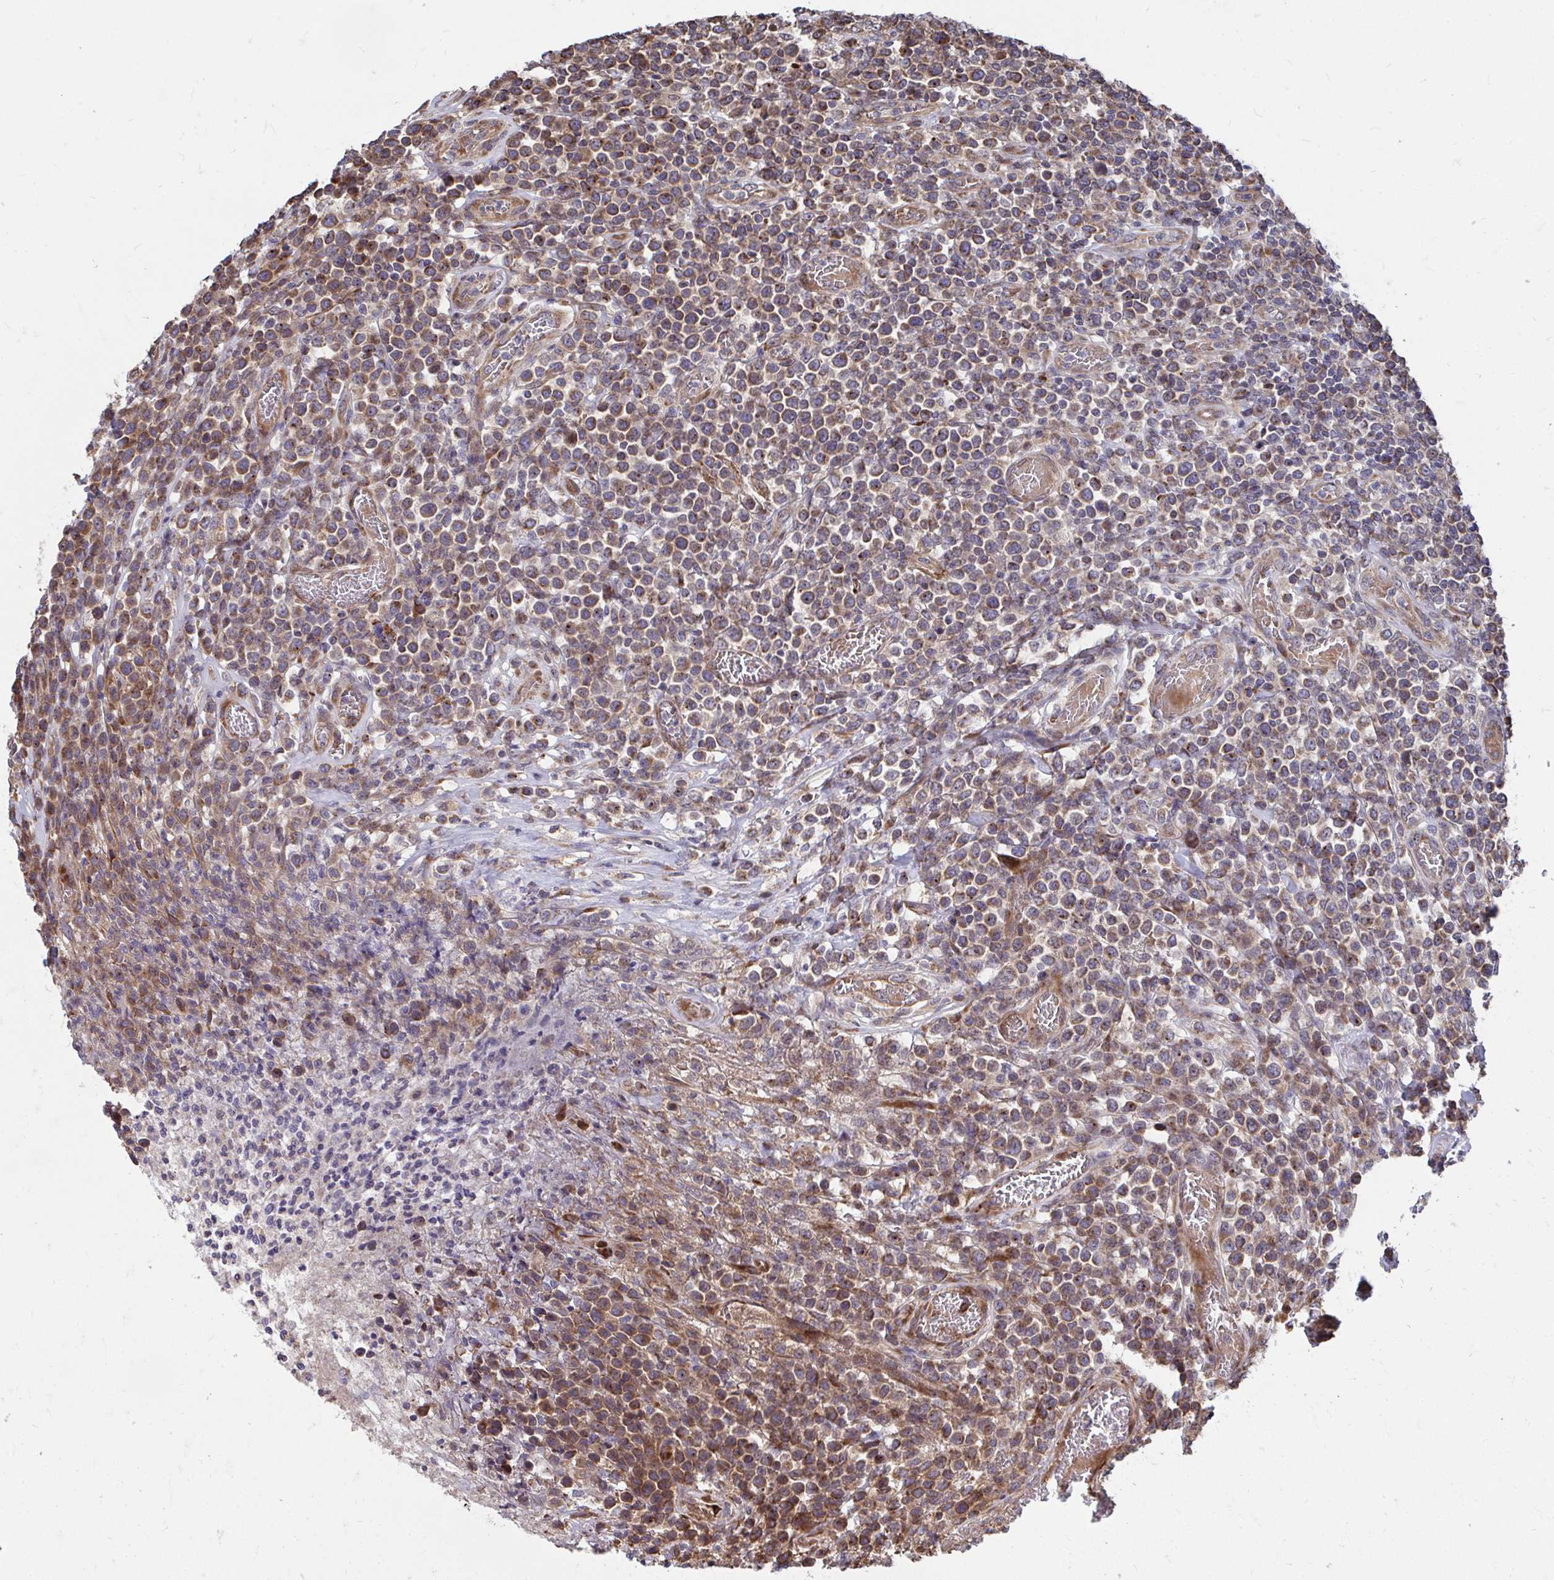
{"staining": {"intensity": "moderate", "quantity": ">75%", "location": "cytoplasmic/membranous"}, "tissue": "lymphoma", "cell_type": "Tumor cells", "image_type": "cancer", "snomed": [{"axis": "morphology", "description": "Malignant lymphoma, non-Hodgkin's type, High grade"}, {"axis": "topography", "description": "Soft tissue"}], "caption": "Tumor cells demonstrate medium levels of moderate cytoplasmic/membranous positivity in about >75% of cells in high-grade malignant lymphoma, non-Hodgkin's type.", "gene": "FAM89A", "patient": {"sex": "female", "age": 56}}